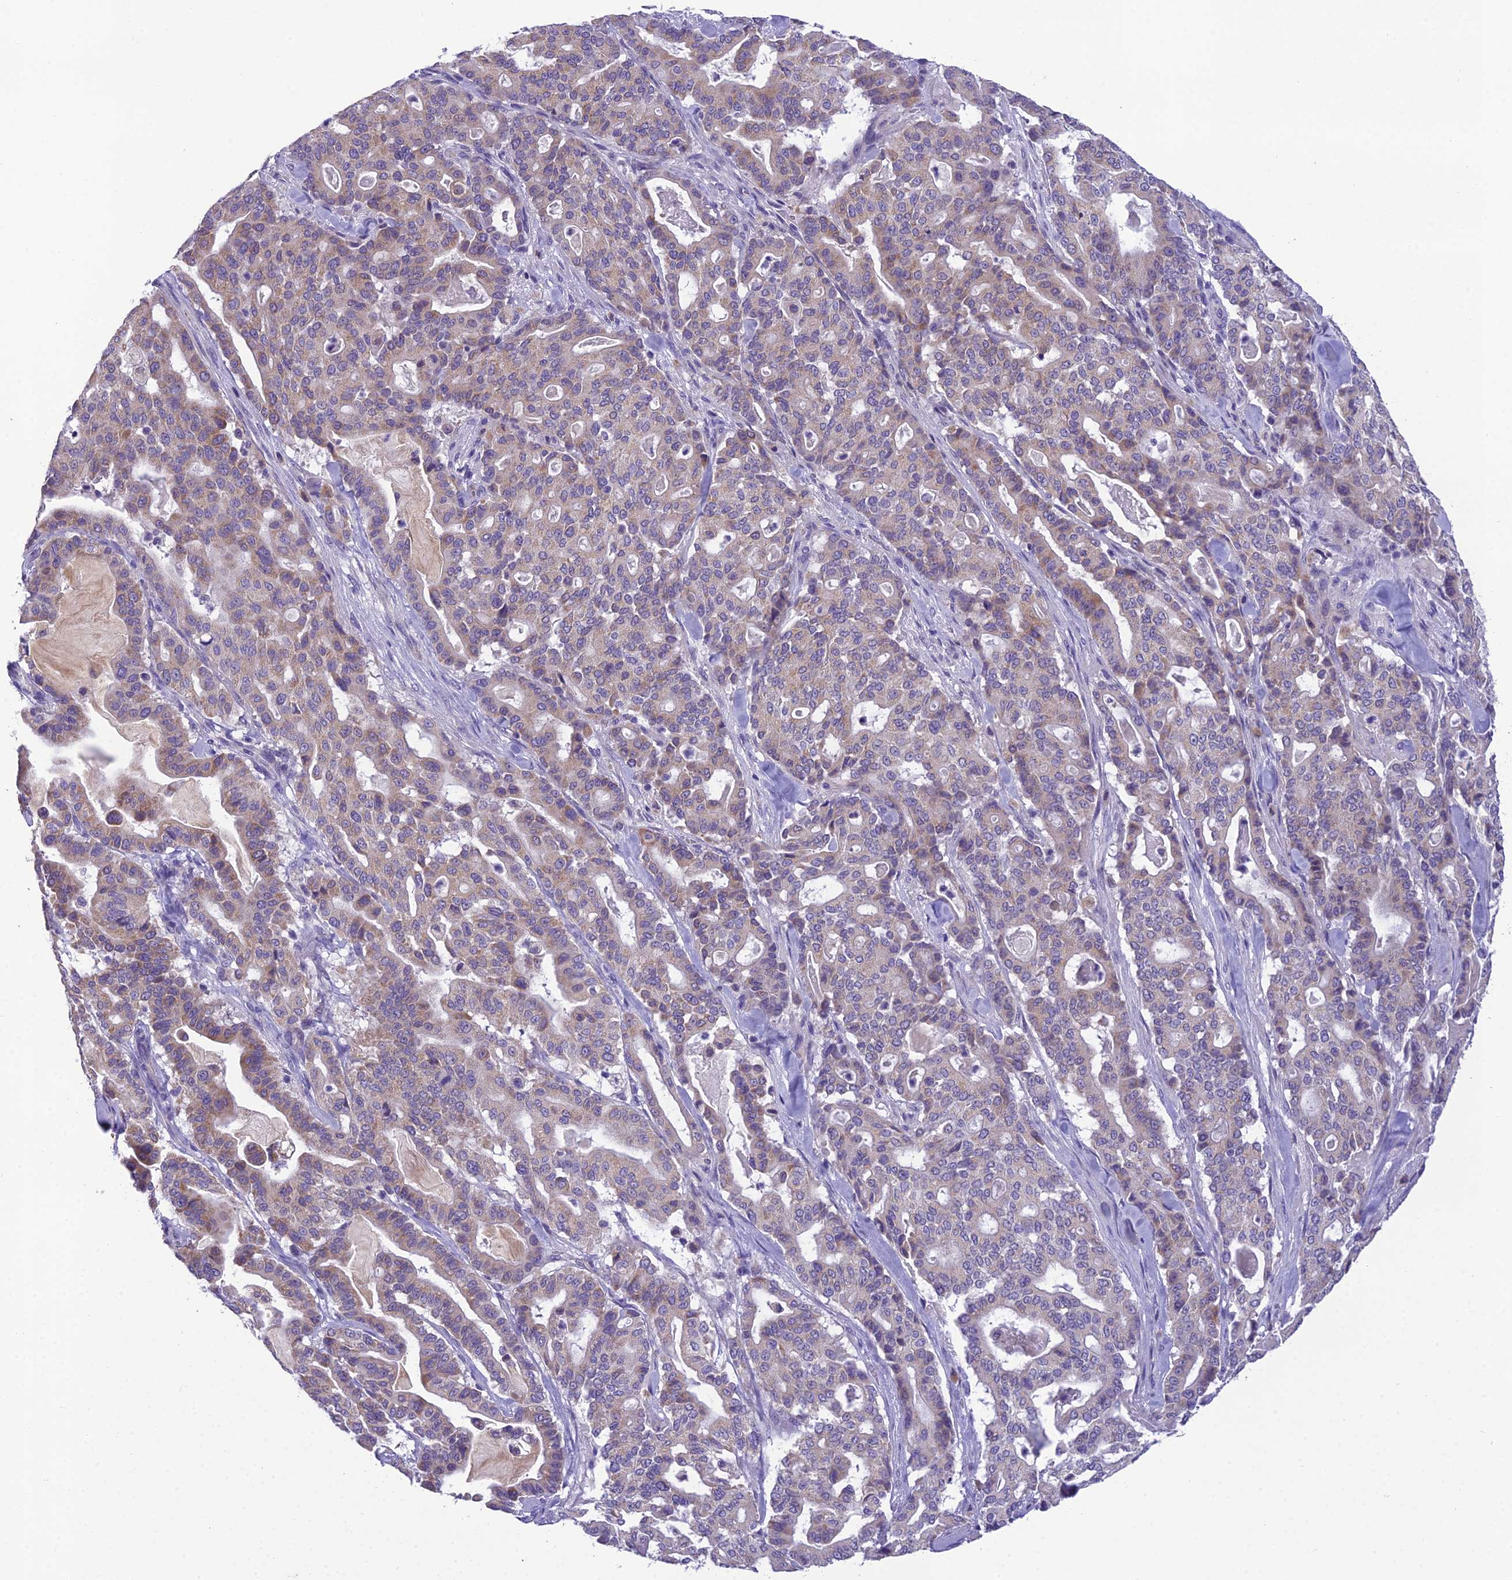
{"staining": {"intensity": "weak", "quantity": "25%-75%", "location": "cytoplasmic/membranous"}, "tissue": "pancreatic cancer", "cell_type": "Tumor cells", "image_type": "cancer", "snomed": [{"axis": "morphology", "description": "Adenocarcinoma, NOS"}, {"axis": "topography", "description": "Pancreas"}], "caption": "Adenocarcinoma (pancreatic) stained with immunohistochemistry demonstrates weak cytoplasmic/membranous staining in about 25%-75% of tumor cells.", "gene": "MIIP", "patient": {"sex": "male", "age": 63}}